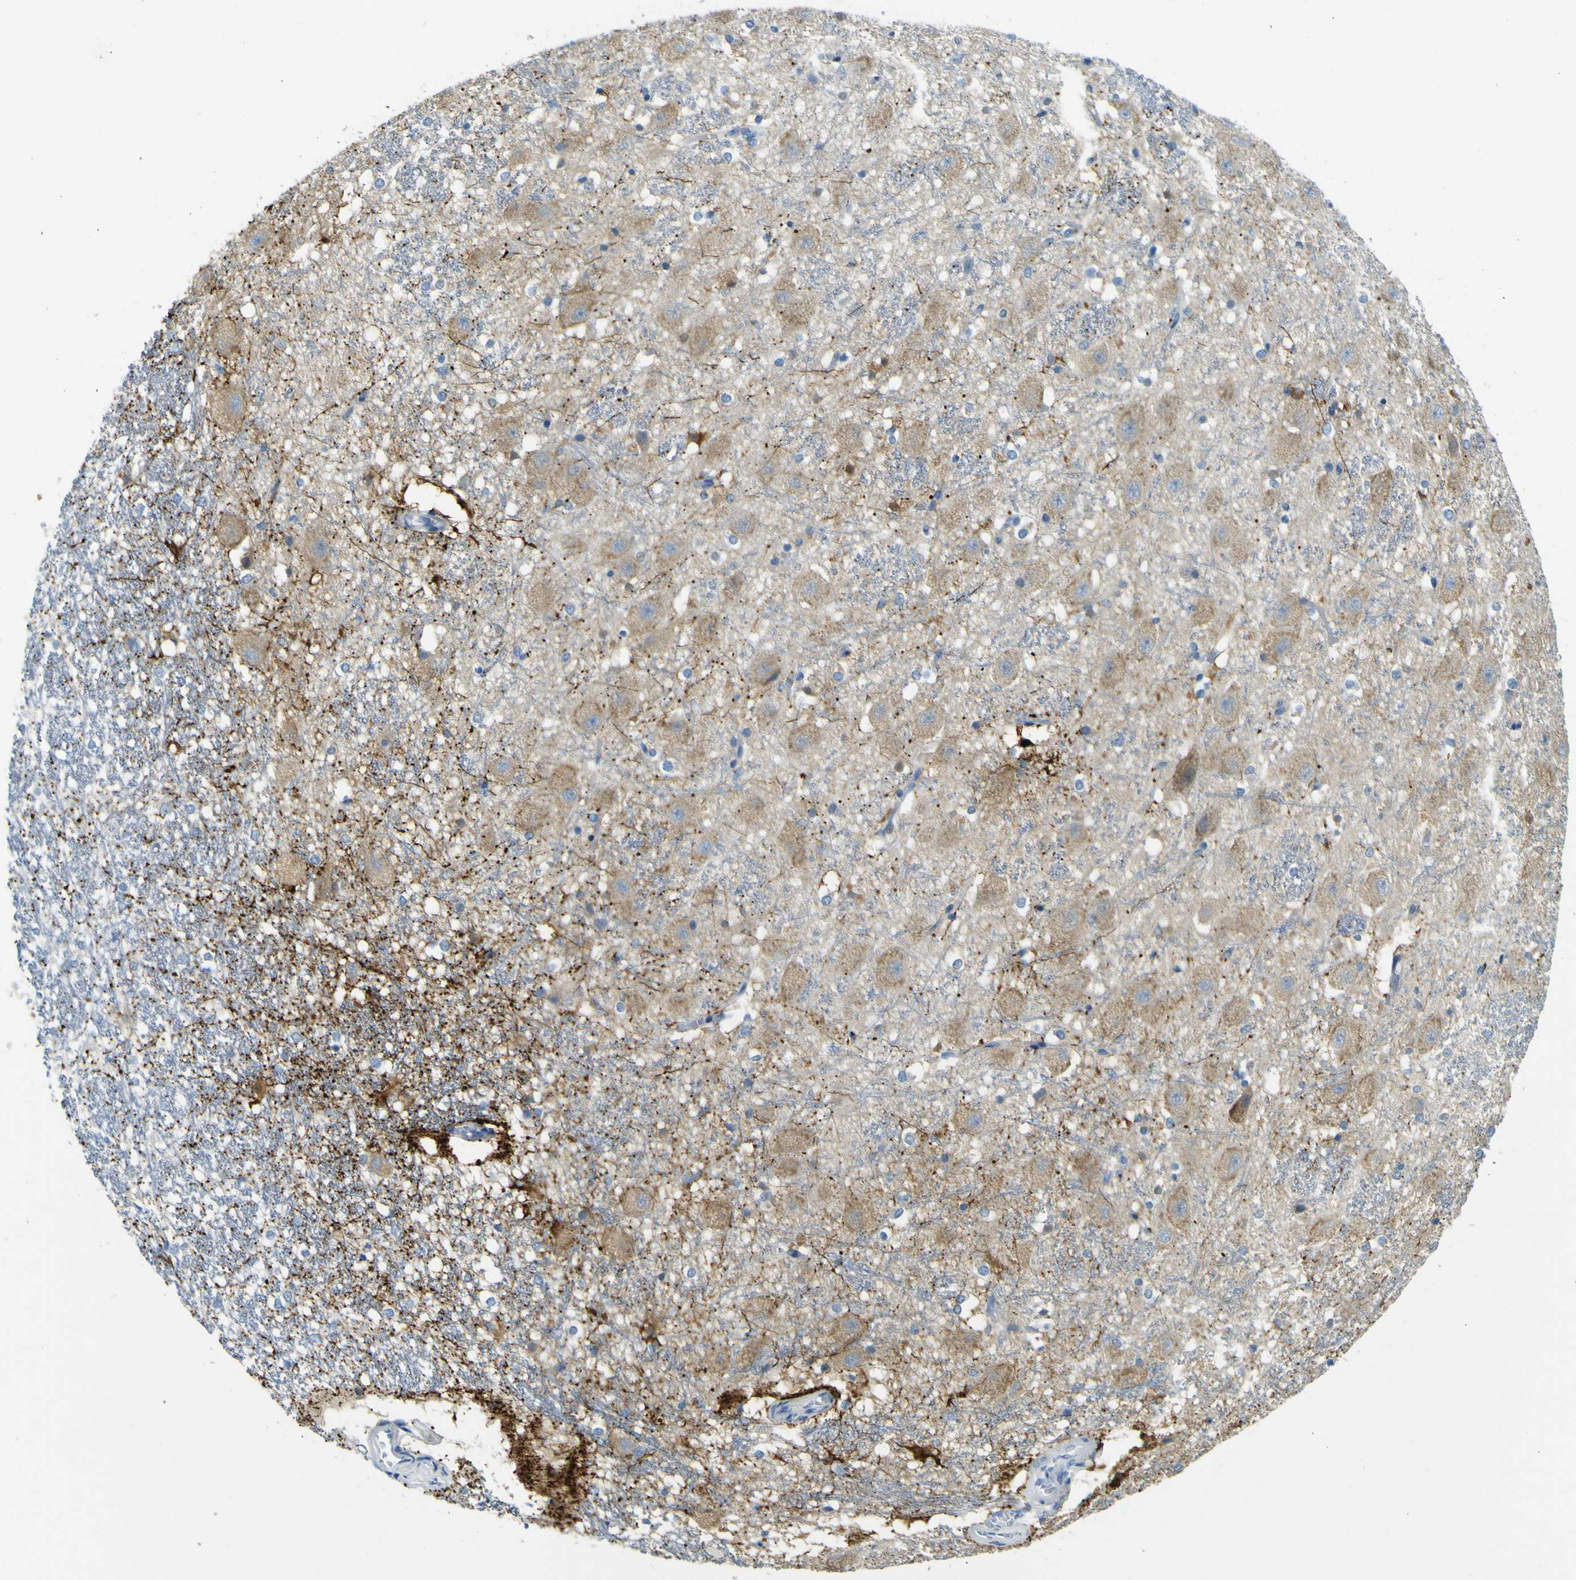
{"staining": {"intensity": "negative", "quantity": "none", "location": "none"}, "tissue": "hippocampus", "cell_type": "Glial cells", "image_type": "normal", "snomed": [{"axis": "morphology", "description": "Normal tissue, NOS"}, {"axis": "topography", "description": "Hippocampus"}], "caption": "Immunohistochemistry of benign human hippocampus exhibits no staining in glial cells.", "gene": "SORCS1", "patient": {"sex": "female", "age": 19}}